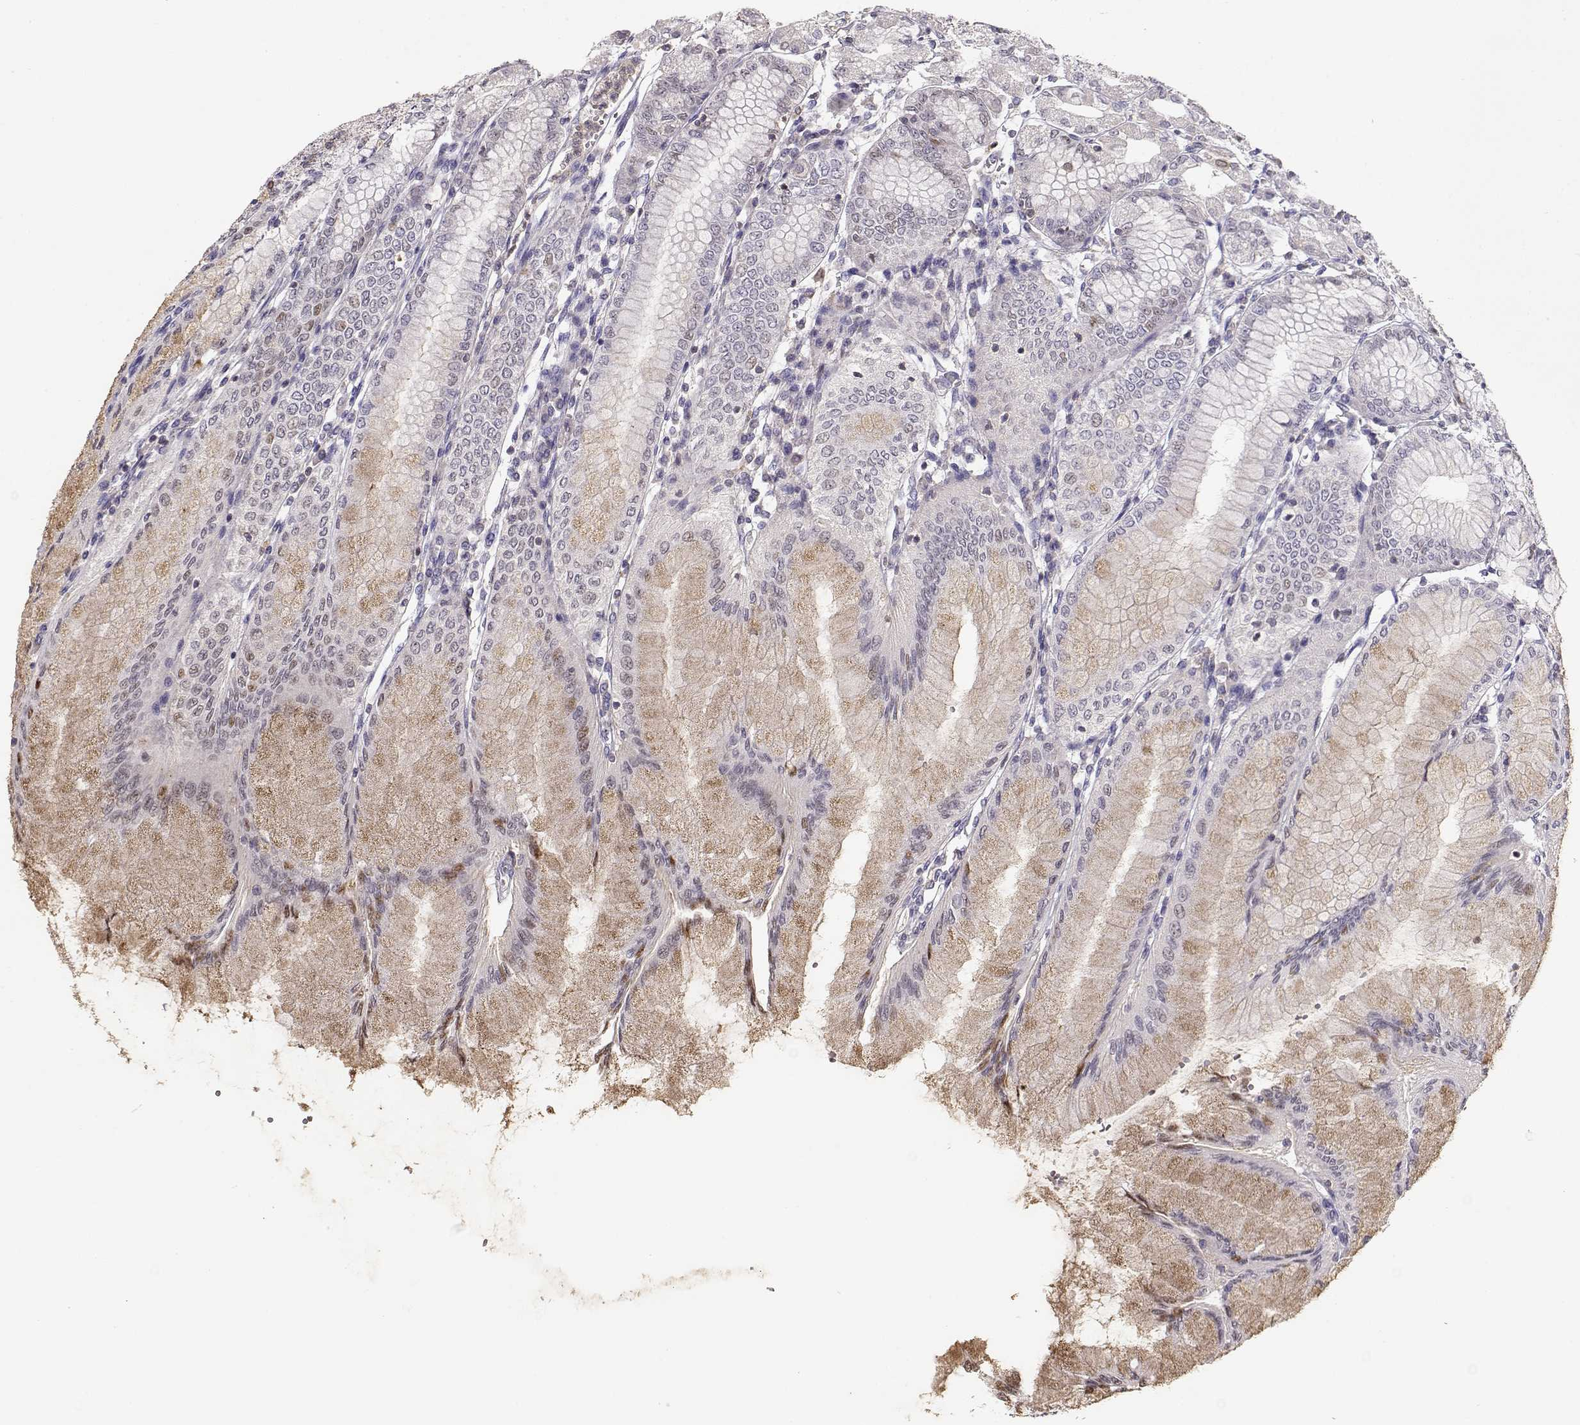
{"staining": {"intensity": "weak", "quantity": "25%-75%", "location": "cytoplasmic/membranous,nuclear"}, "tissue": "stomach", "cell_type": "Glandular cells", "image_type": "normal", "snomed": [{"axis": "morphology", "description": "Normal tissue, NOS"}, {"axis": "topography", "description": "Skeletal muscle"}, {"axis": "topography", "description": "Stomach"}], "caption": "DAB immunohistochemical staining of normal stomach reveals weak cytoplasmic/membranous,nuclear protein expression in approximately 25%-75% of glandular cells. The staining is performed using DAB (3,3'-diaminobenzidine) brown chromogen to label protein expression. The nuclei are counter-stained blue using hematoxylin.", "gene": "VAV1", "patient": {"sex": "female", "age": 57}}